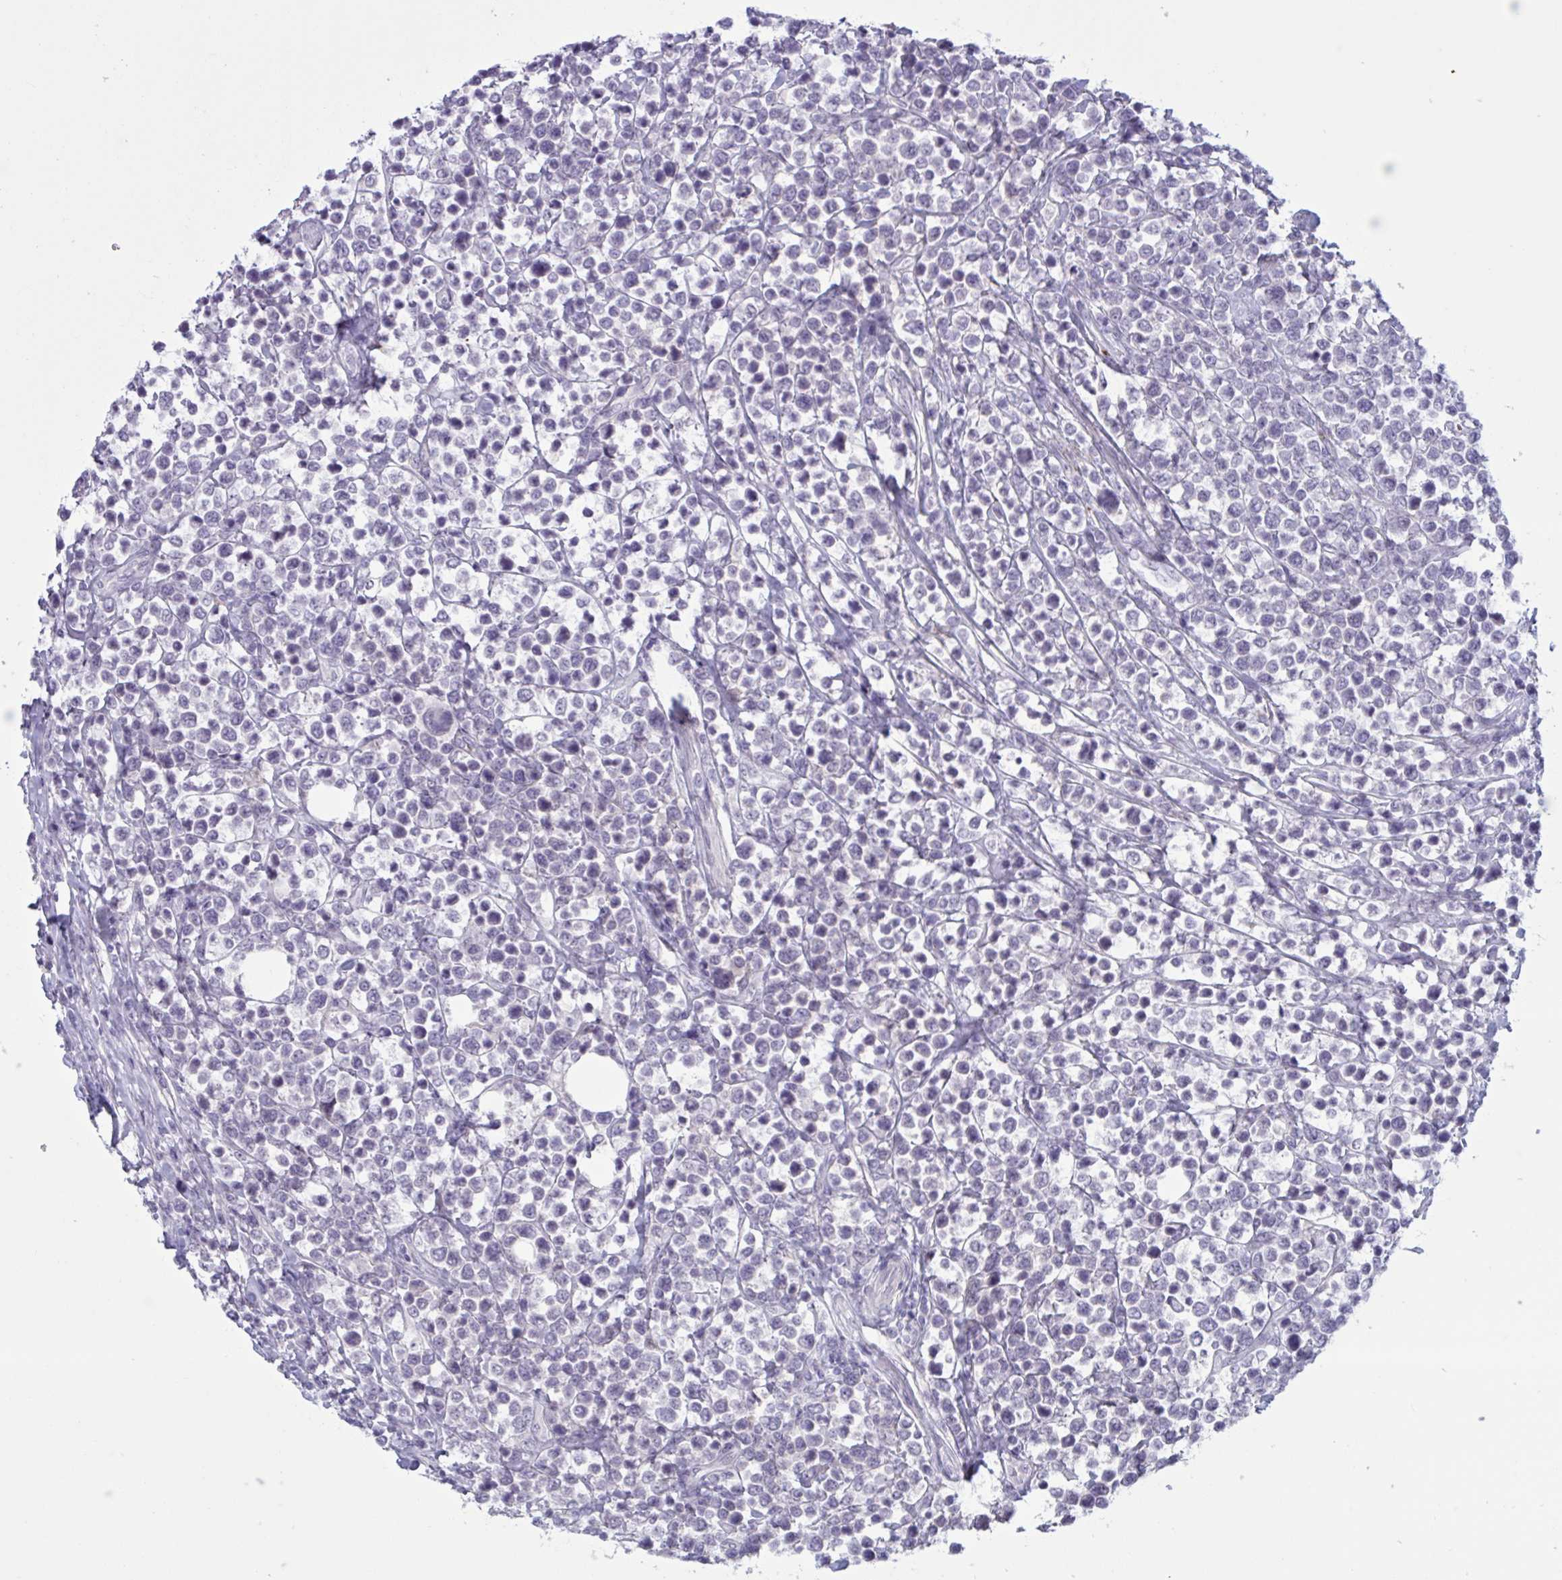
{"staining": {"intensity": "negative", "quantity": "none", "location": "none"}, "tissue": "lymphoma", "cell_type": "Tumor cells", "image_type": "cancer", "snomed": [{"axis": "morphology", "description": "Malignant lymphoma, non-Hodgkin's type, High grade"}, {"axis": "topography", "description": "Soft tissue"}], "caption": "DAB (3,3'-diaminobenzidine) immunohistochemical staining of lymphoma exhibits no significant staining in tumor cells.", "gene": "RFPL4B", "patient": {"sex": "female", "age": 56}}